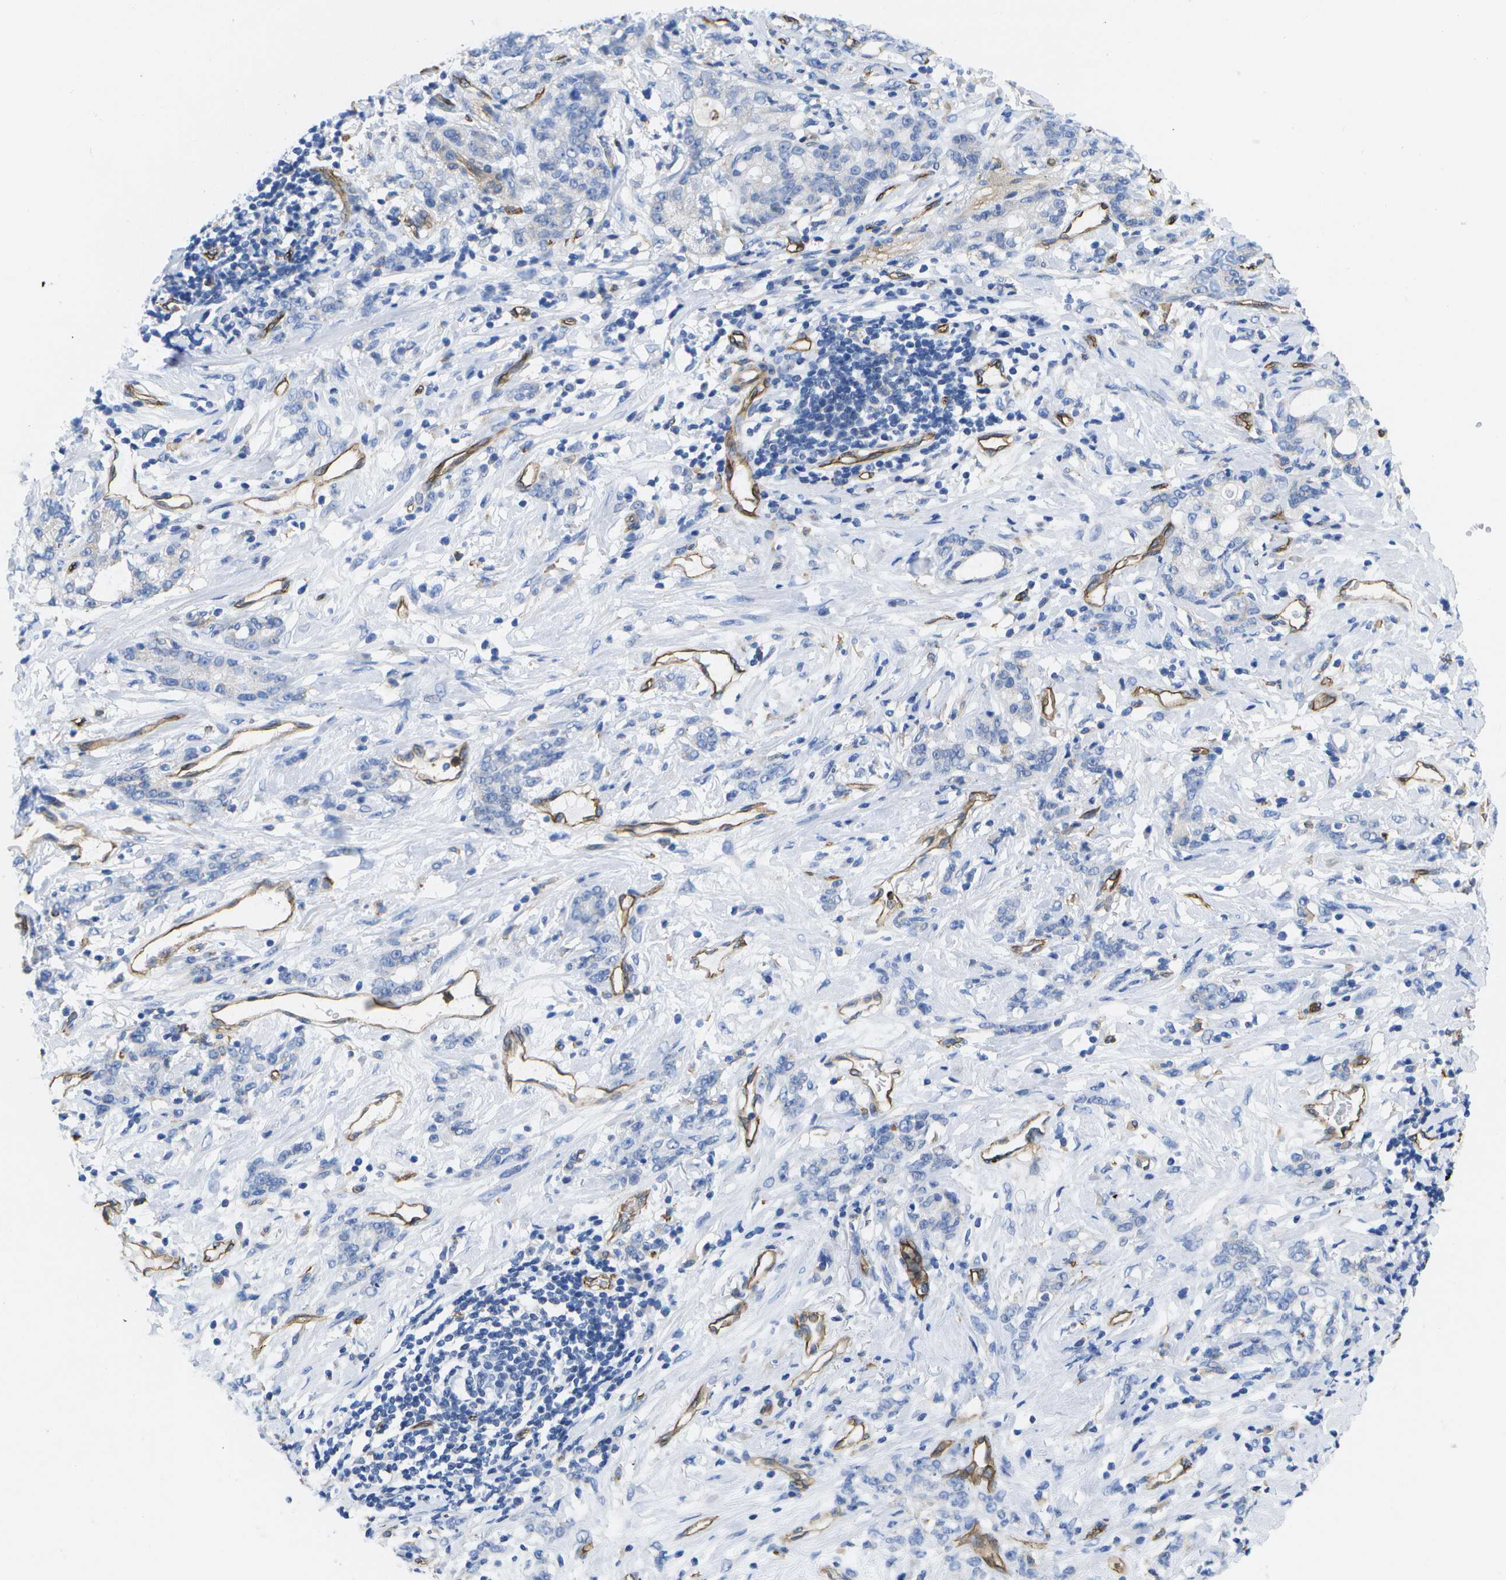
{"staining": {"intensity": "negative", "quantity": "none", "location": "none"}, "tissue": "stomach cancer", "cell_type": "Tumor cells", "image_type": "cancer", "snomed": [{"axis": "morphology", "description": "Adenocarcinoma, NOS"}, {"axis": "topography", "description": "Stomach, lower"}], "caption": "This image is of adenocarcinoma (stomach) stained with IHC to label a protein in brown with the nuclei are counter-stained blue. There is no positivity in tumor cells. (Brightfield microscopy of DAB IHC at high magnification).", "gene": "DYSF", "patient": {"sex": "male", "age": 88}}